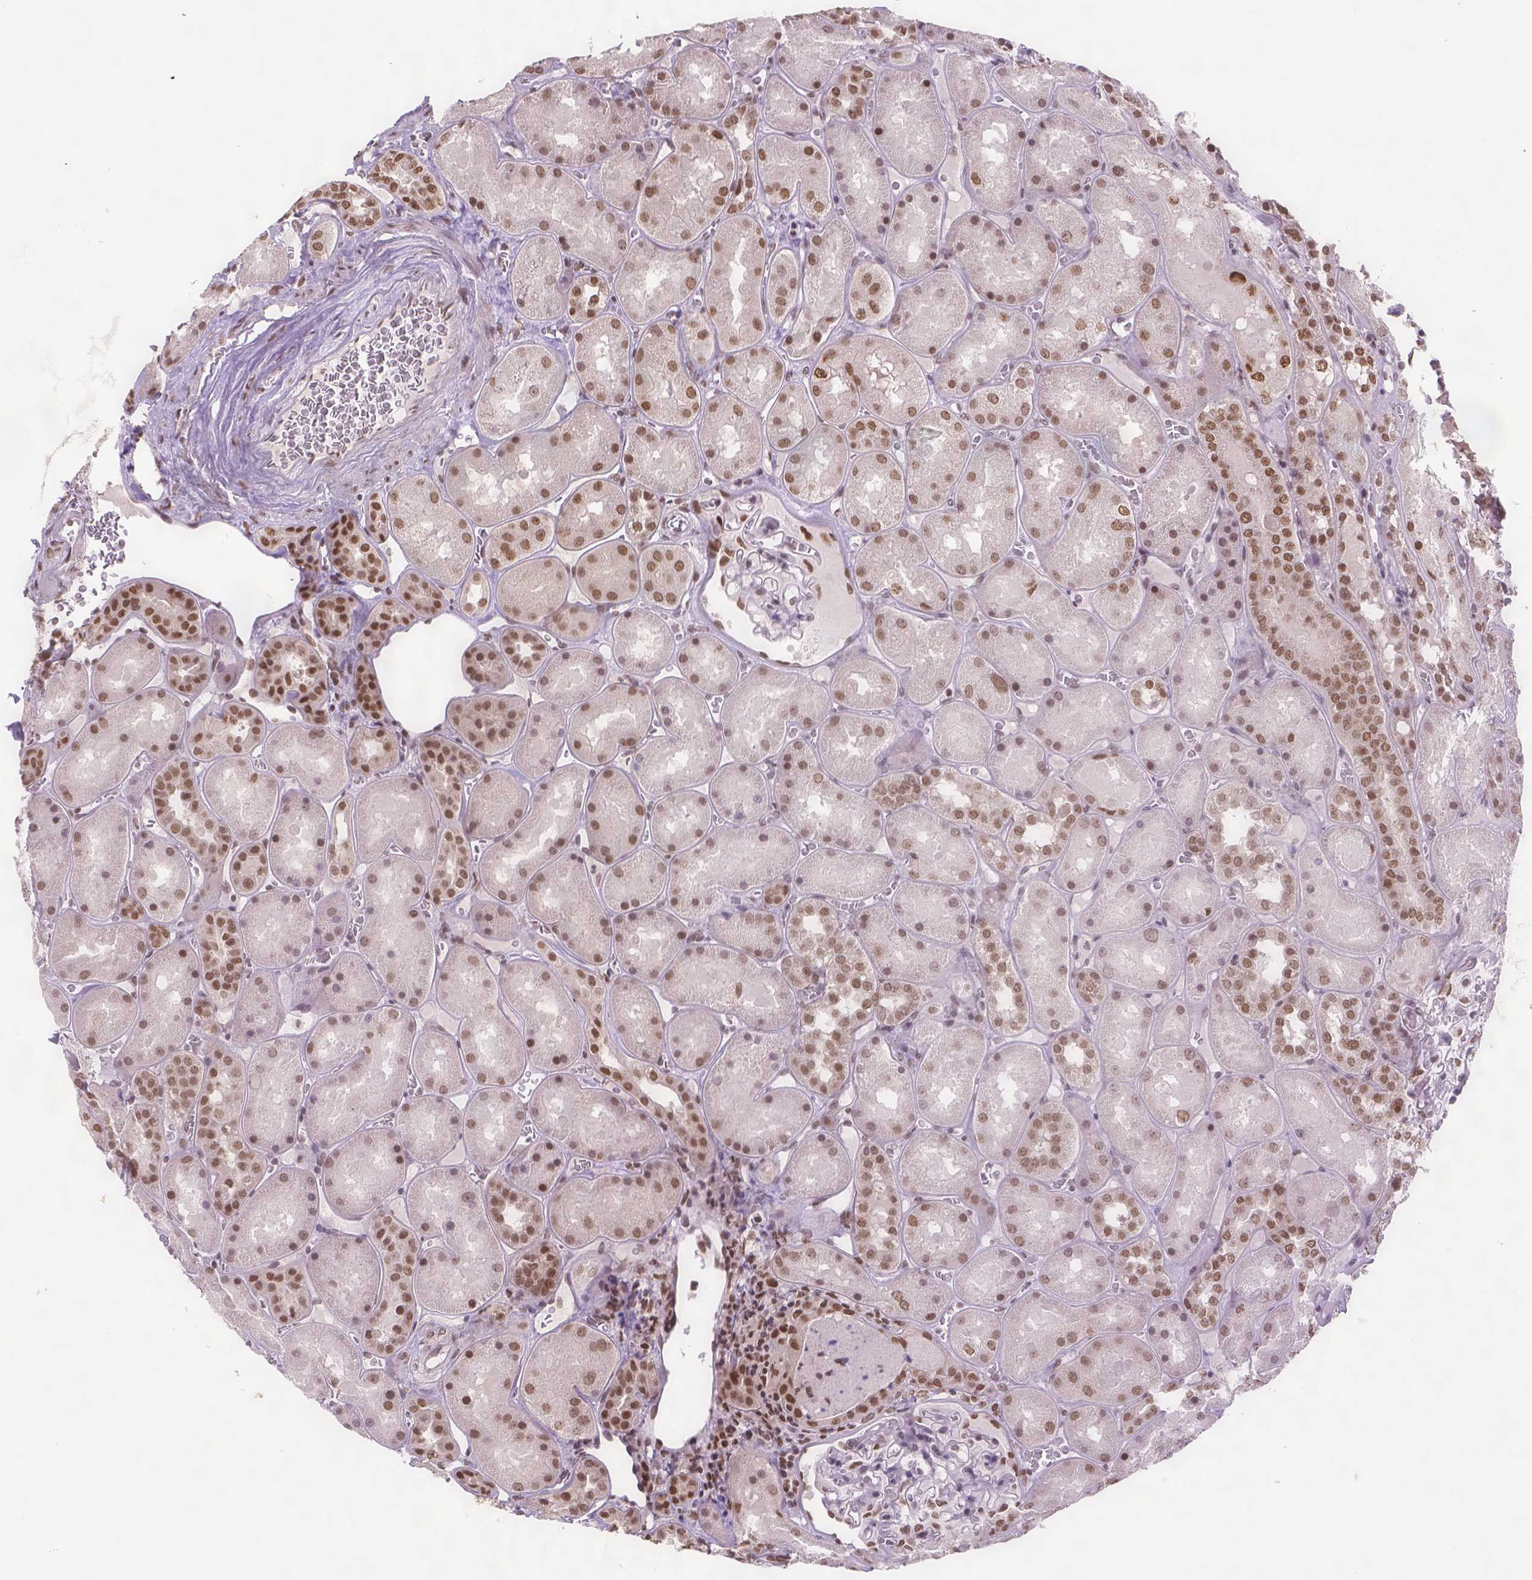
{"staining": {"intensity": "strong", "quantity": ">75%", "location": "nuclear"}, "tissue": "kidney", "cell_type": "Cells in glomeruli", "image_type": "normal", "snomed": [{"axis": "morphology", "description": "Normal tissue, NOS"}, {"axis": "topography", "description": "Kidney"}], "caption": "Immunohistochemical staining of normal kidney shows high levels of strong nuclear staining in about >75% of cells in glomeruli. (brown staining indicates protein expression, while blue staining denotes nuclei).", "gene": "FANCE", "patient": {"sex": "male", "age": 73}}